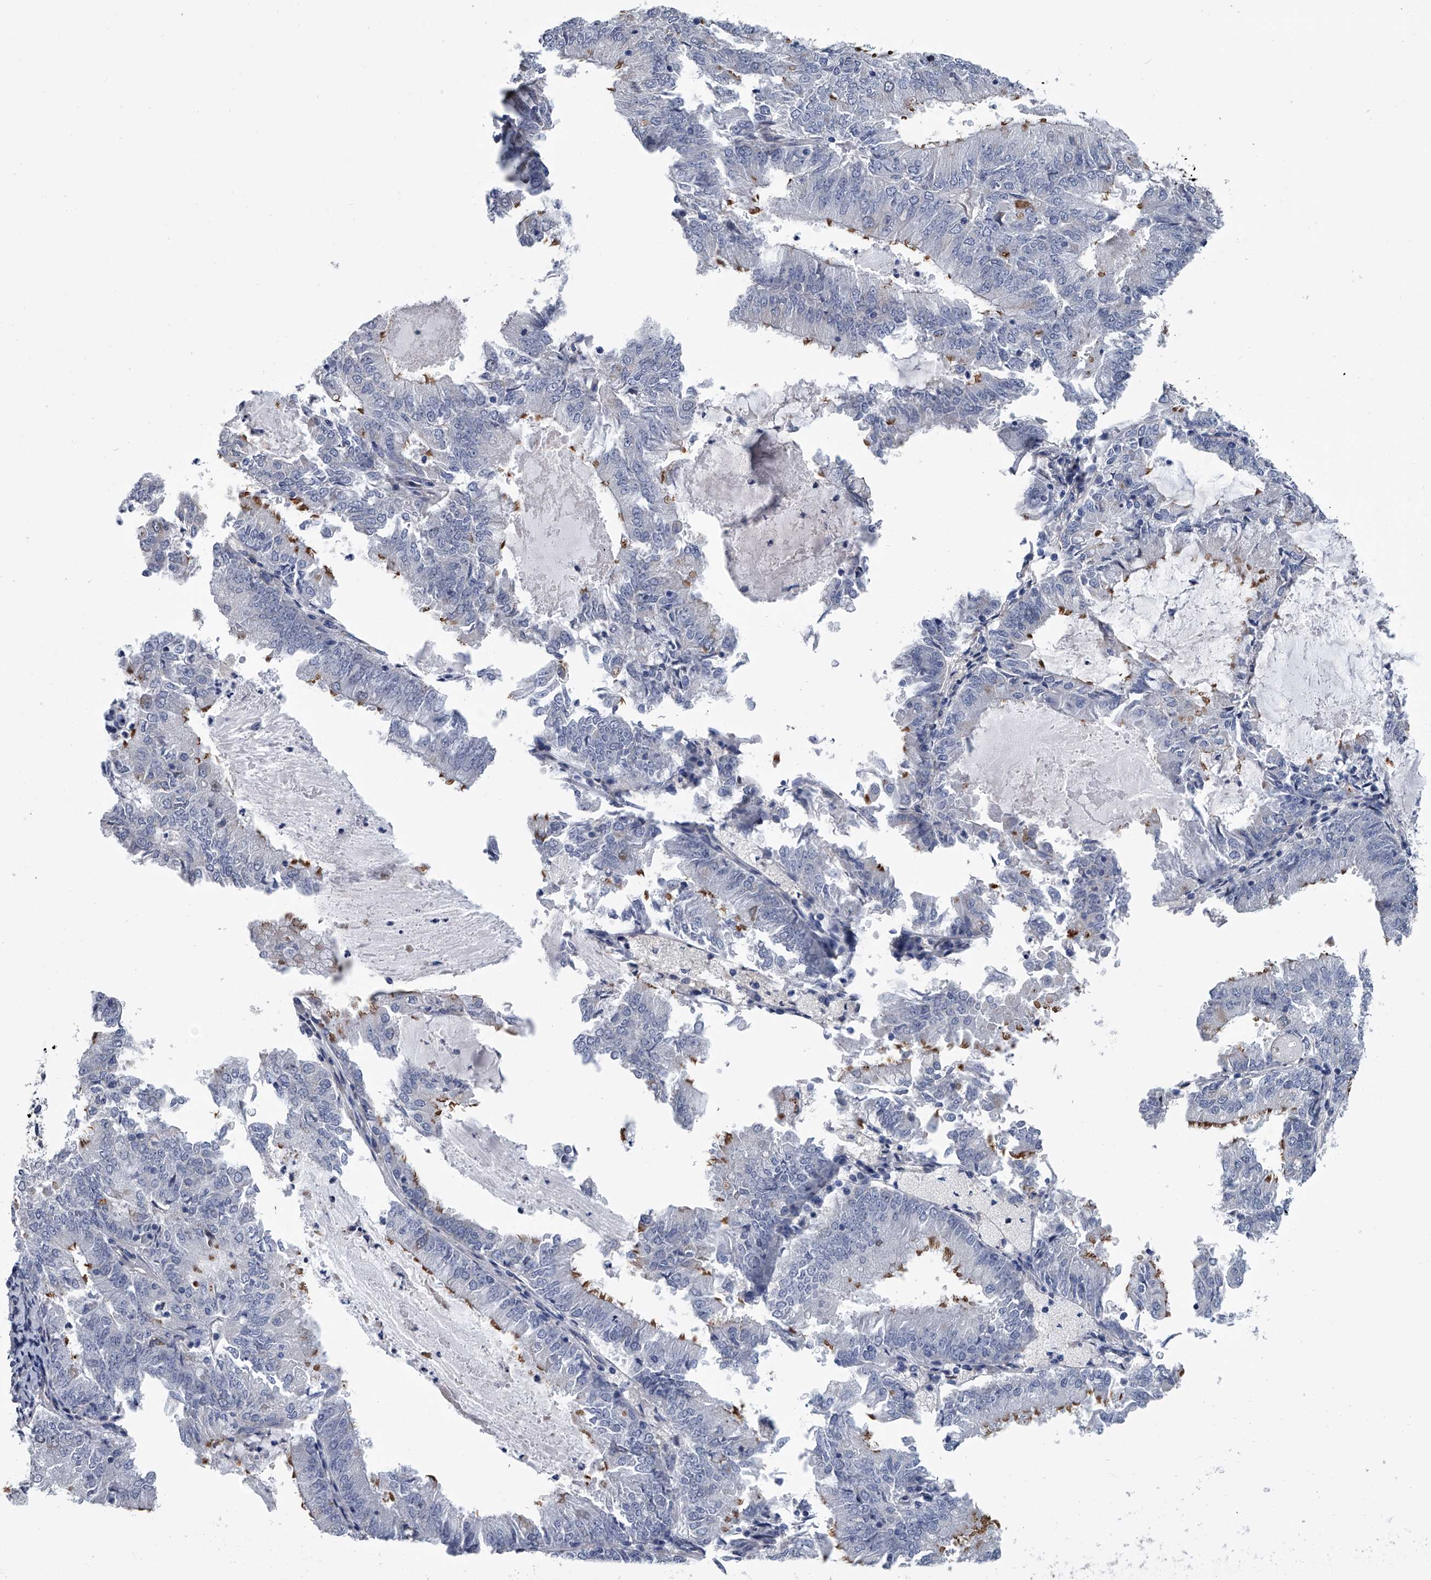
{"staining": {"intensity": "negative", "quantity": "none", "location": "none"}, "tissue": "endometrial cancer", "cell_type": "Tumor cells", "image_type": "cancer", "snomed": [{"axis": "morphology", "description": "Adenocarcinoma, NOS"}, {"axis": "topography", "description": "Endometrium"}], "caption": "There is no significant positivity in tumor cells of endometrial adenocarcinoma. (DAB (3,3'-diaminobenzidine) immunohistochemistry with hematoxylin counter stain).", "gene": "ABCG1", "patient": {"sex": "female", "age": 57}}